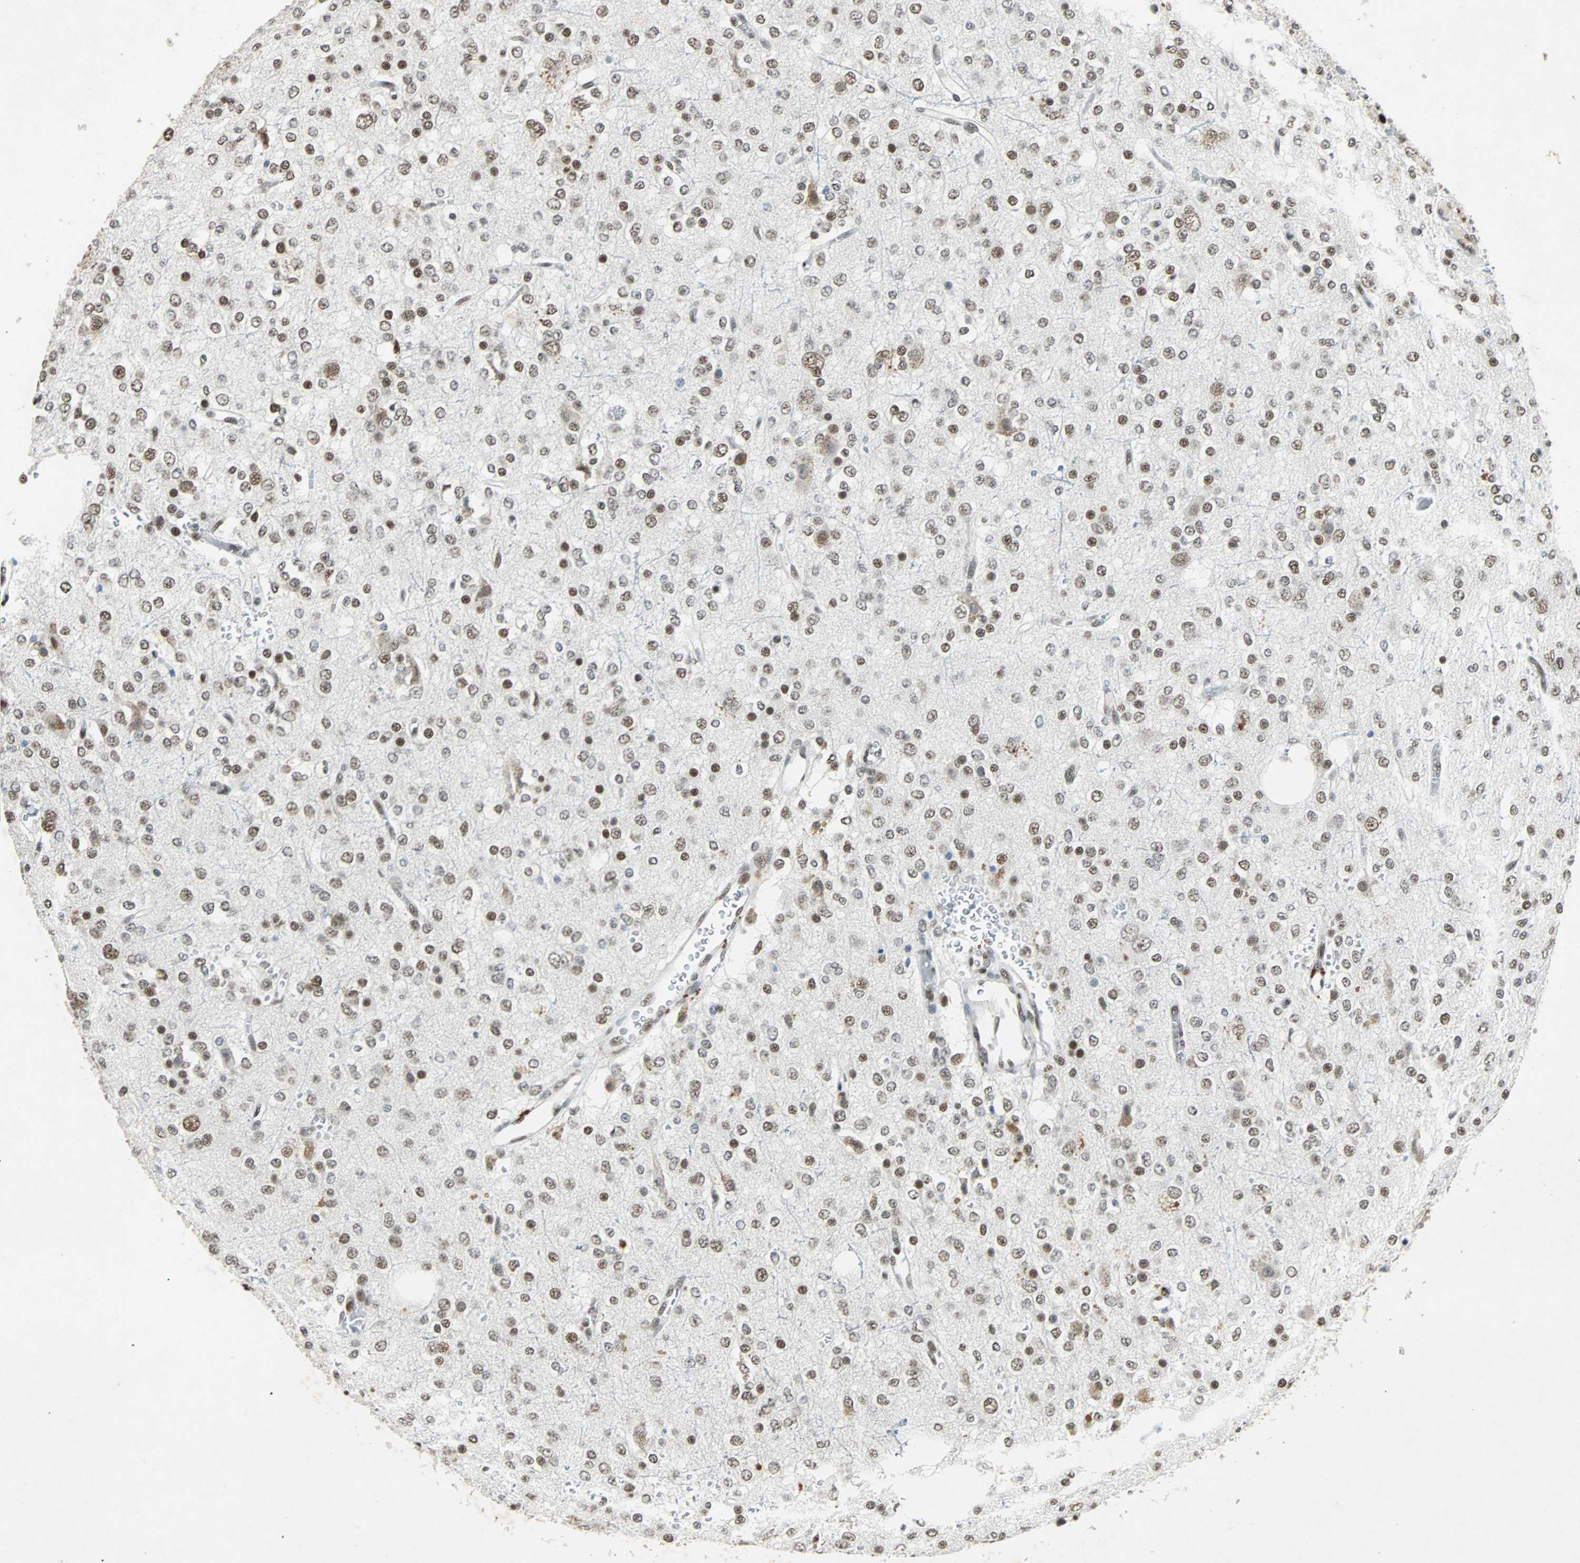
{"staining": {"intensity": "moderate", "quantity": ">75%", "location": "nuclear"}, "tissue": "glioma", "cell_type": "Tumor cells", "image_type": "cancer", "snomed": [{"axis": "morphology", "description": "Glioma, malignant, Low grade"}, {"axis": "topography", "description": "Brain"}], "caption": "The immunohistochemical stain labels moderate nuclear expression in tumor cells of glioma tissue.", "gene": "GATAD2A", "patient": {"sex": "male", "age": 38}}